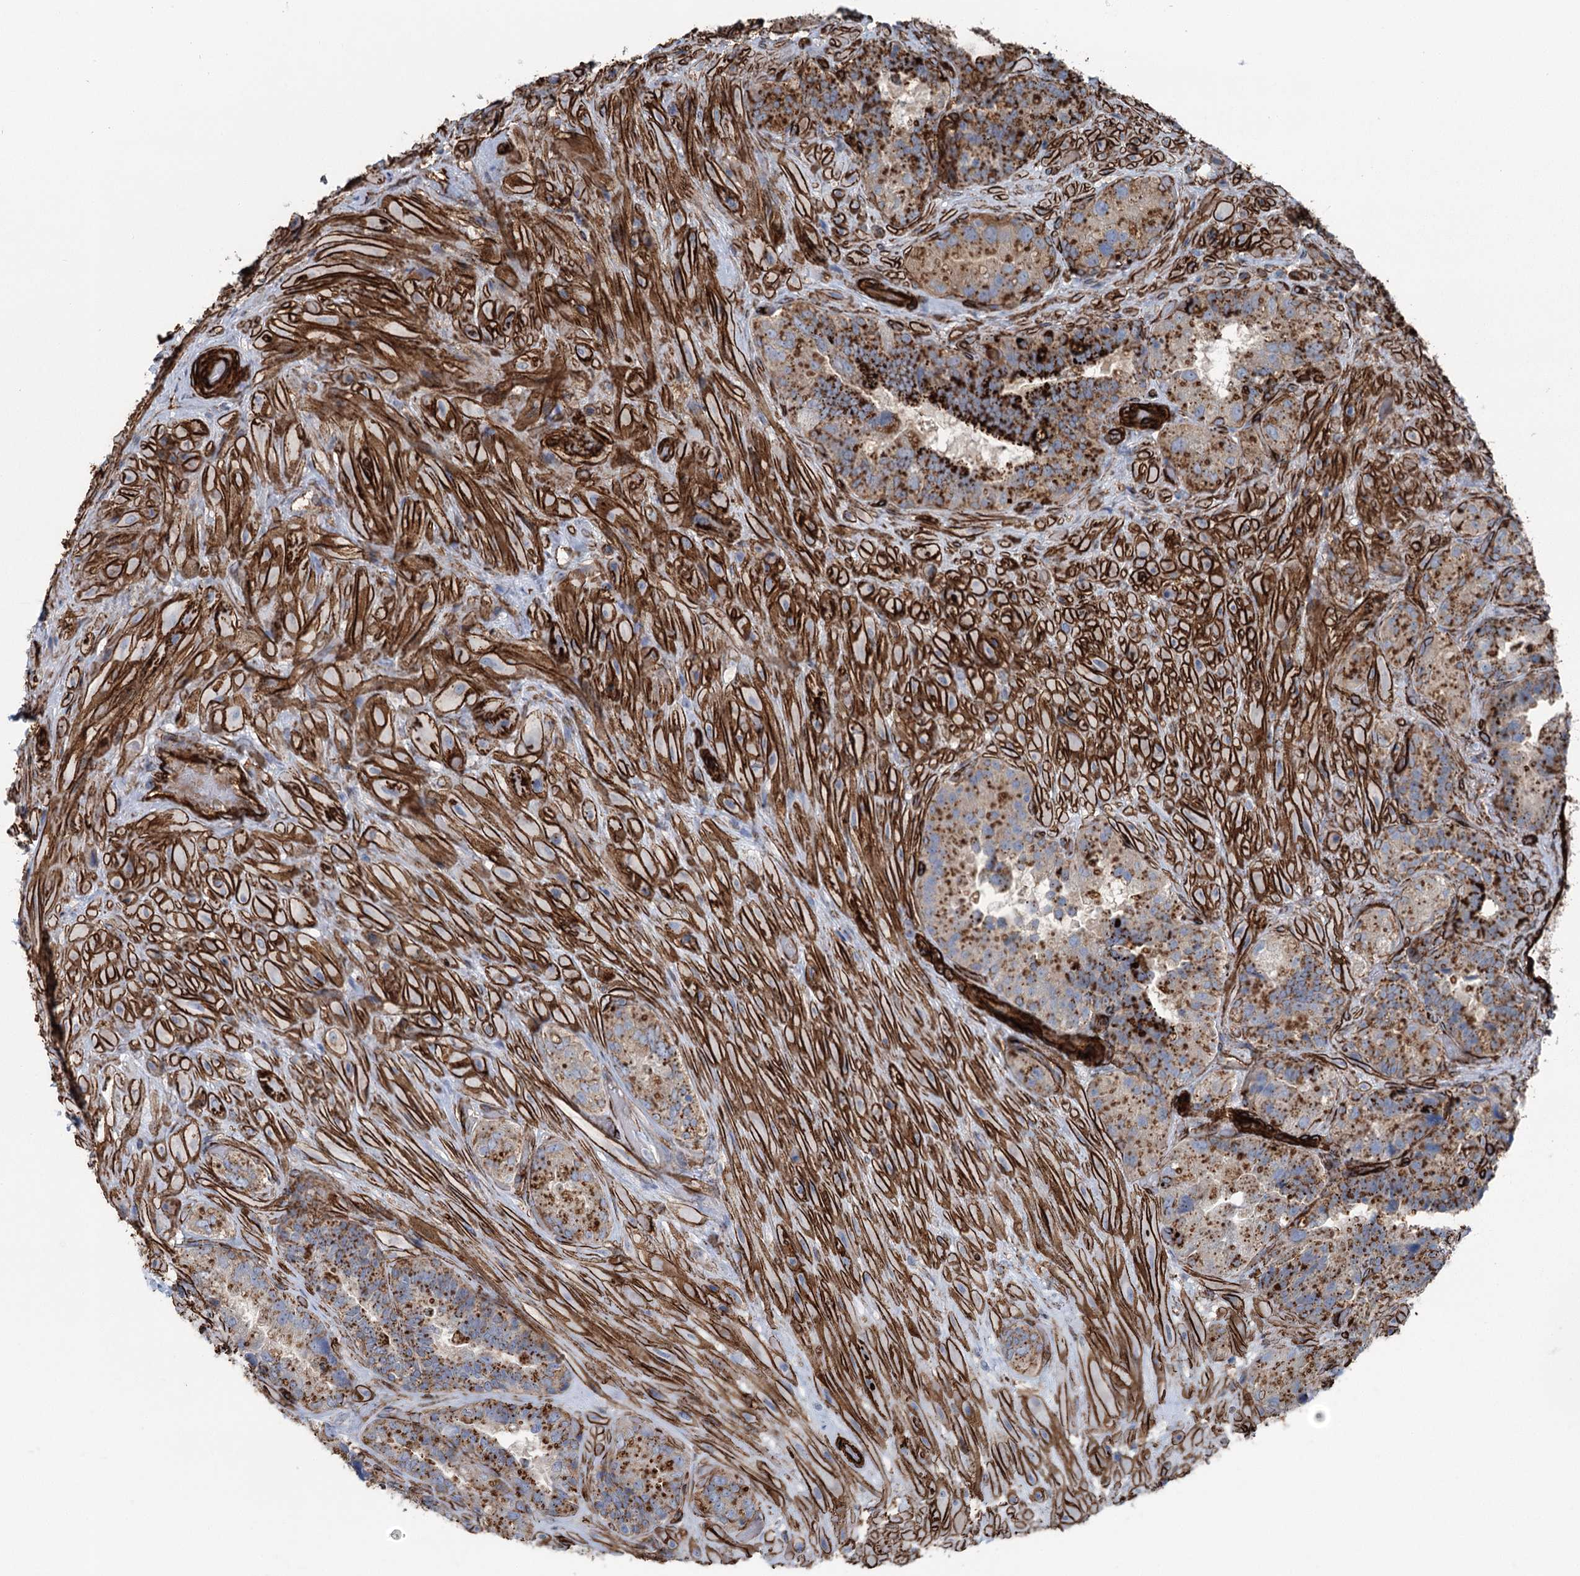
{"staining": {"intensity": "moderate", "quantity": ">75%", "location": "cytoplasmic/membranous"}, "tissue": "seminal vesicle", "cell_type": "Glandular cells", "image_type": "normal", "snomed": [{"axis": "morphology", "description": "Normal tissue, NOS"}, {"axis": "topography", "description": "Prostate and seminal vesicle, NOS"}, {"axis": "topography", "description": "Prostate"}, {"axis": "topography", "description": "Seminal veicle"}], "caption": "A brown stain labels moderate cytoplasmic/membranous expression of a protein in glandular cells of normal seminal vesicle. (DAB IHC, brown staining for protein, blue staining for nuclei).", "gene": "IQSEC1", "patient": {"sex": "male", "age": 67}}